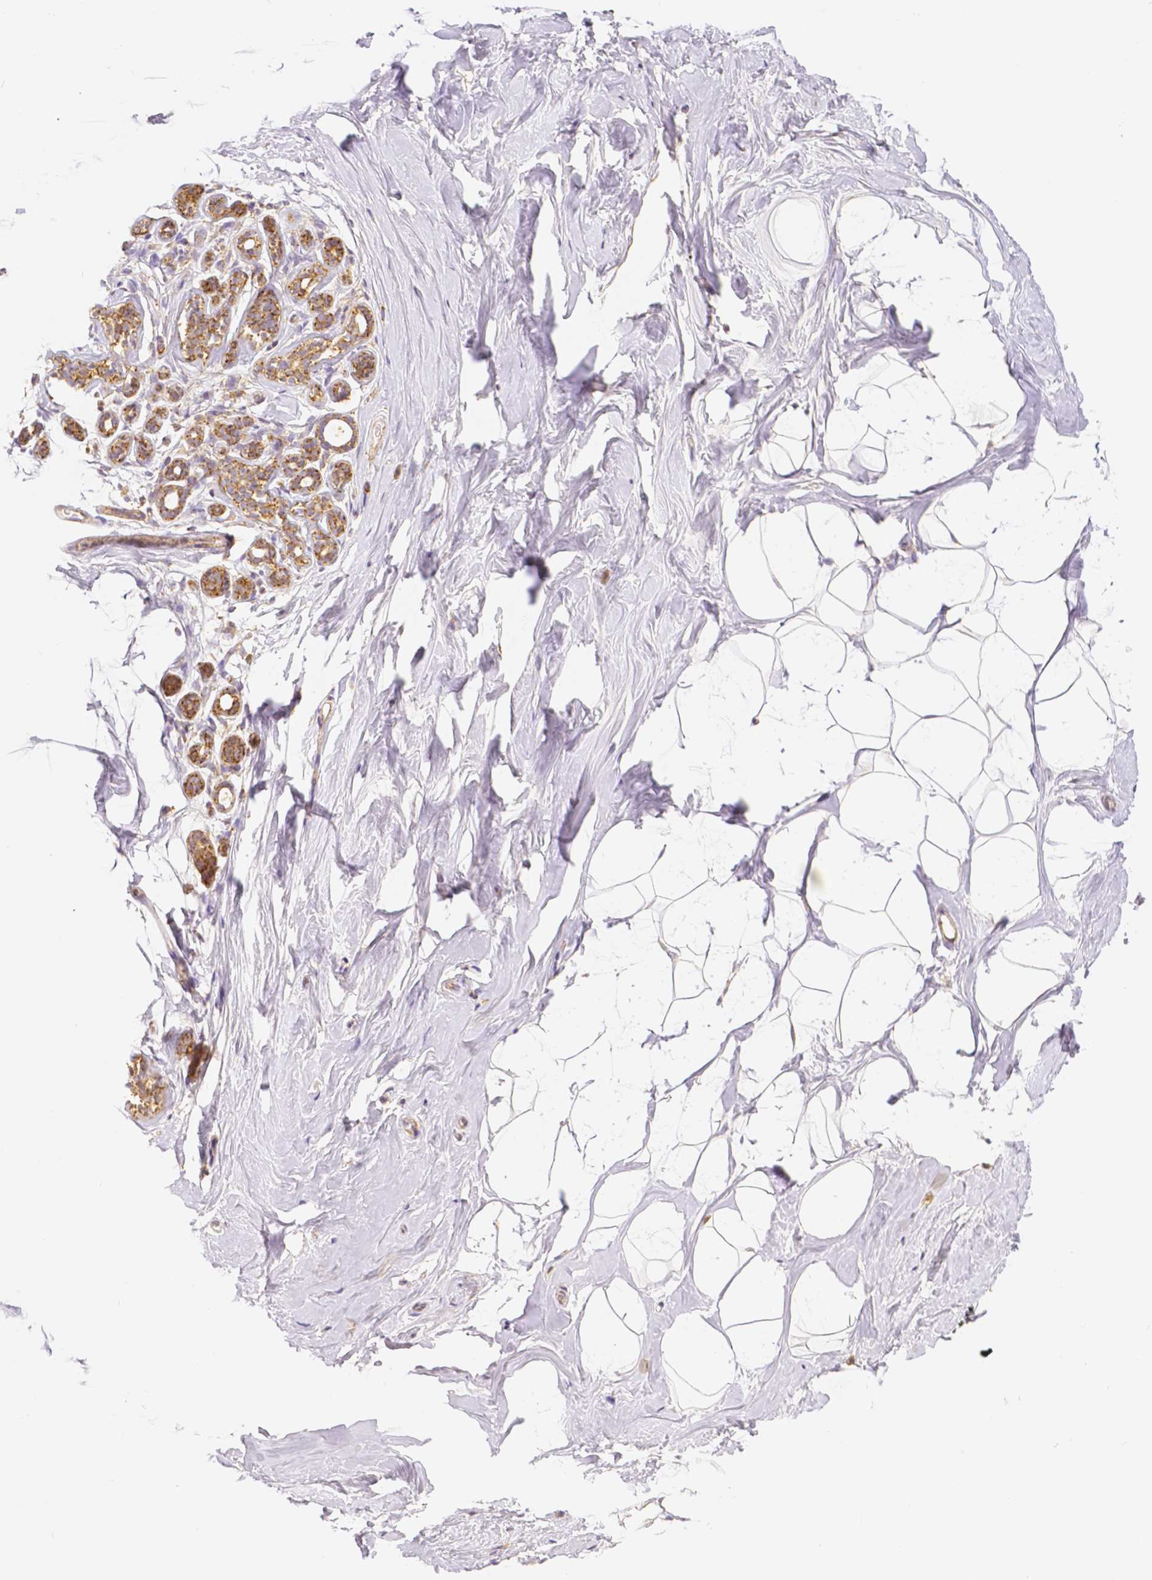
{"staining": {"intensity": "moderate", "quantity": "<25%", "location": "cytoplasmic/membranous"}, "tissue": "breast", "cell_type": "Adipocytes", "image_type": "normal", "snomed": [{"axis": "morphology", "description": "Normal tissue, NOS"}, {"axis": "topography", "description": "Breast"}], "caption": "A low amount of moderate cytoplasmic/membranous expression is identified in about <25% of adipocytes in unremarkable breast.", "gene": "RHOT1", "patient": {"sex": "female", "age": 32}}